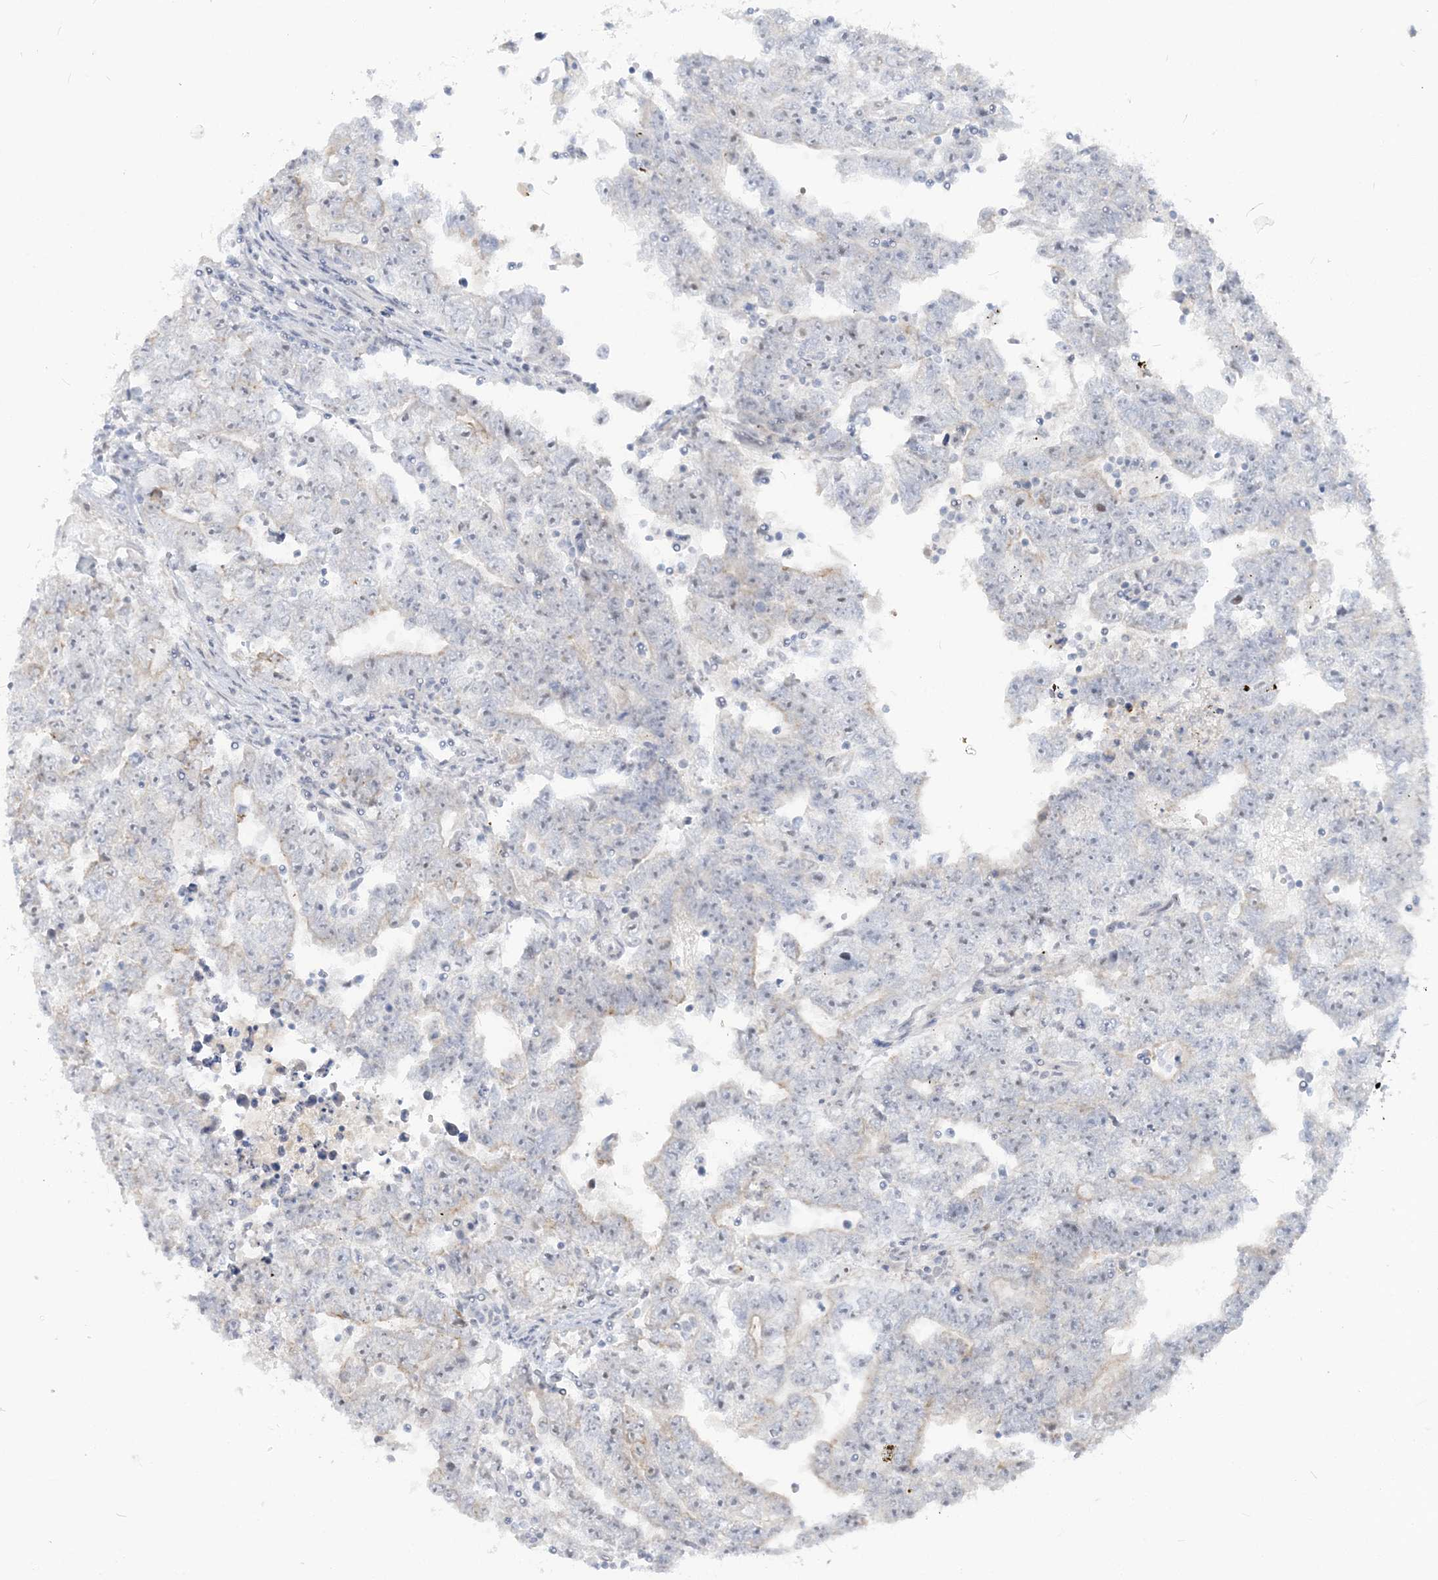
{"staining": {"intensity": "negative", "quantity": "none", "location": "none"}, "tissue": "testis cancer", "cell_type": "Tumor cells", "image_type": "cancer", "snomed": [{"axis": "morphology", "description": "Carcinoma, Embryonal, NOS"}, {"axis": "topography", "description": "Testis"}], "caption": "The immunohistochemistry (IHC) image has no significant staining in tumor cells of testis cancer tissue.", "gene": "SDAD1", "patient": {"sex": "male", "age": 25}}